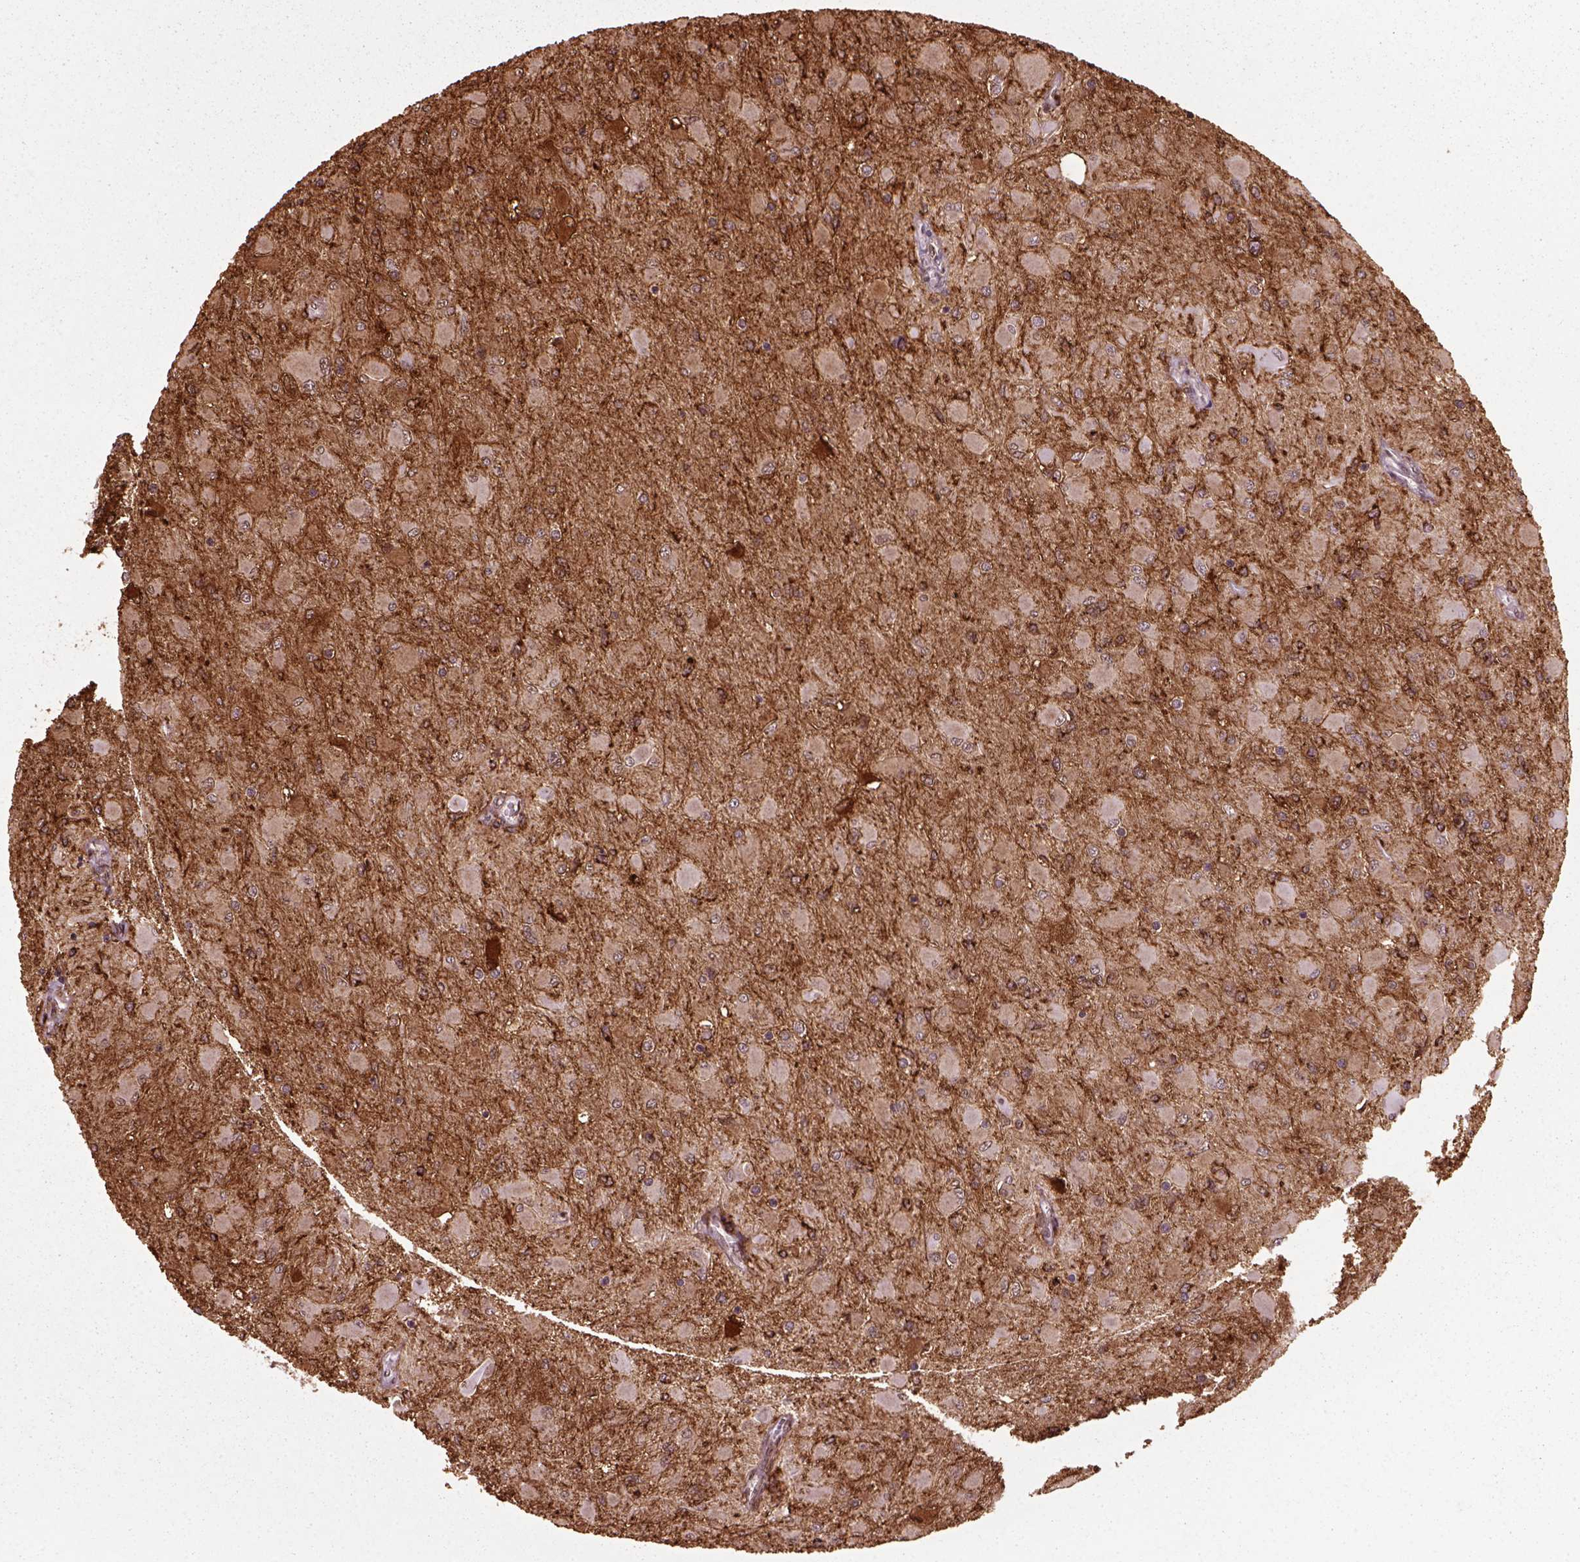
{"staining": {"intensity": "negative", "quantity": "none", "location": "none"}, "tissue": "glioma", "cell_type": "Tumor cells", "image_type": "cancer", "snomed": [{"axis": "morphology", "description": "Glioma, malignant, High grade"}, {"axis": "topography", "description": "Cerebral cortex"}], "caption": "High magnification brightfield microscopy of glioma stained with DAB (brown) and counterstained with hematoxylin (blue): tumor cells show no significant positivity.", "gene": "MARCKS", "patient": {"sex": "female", "age": 36}}